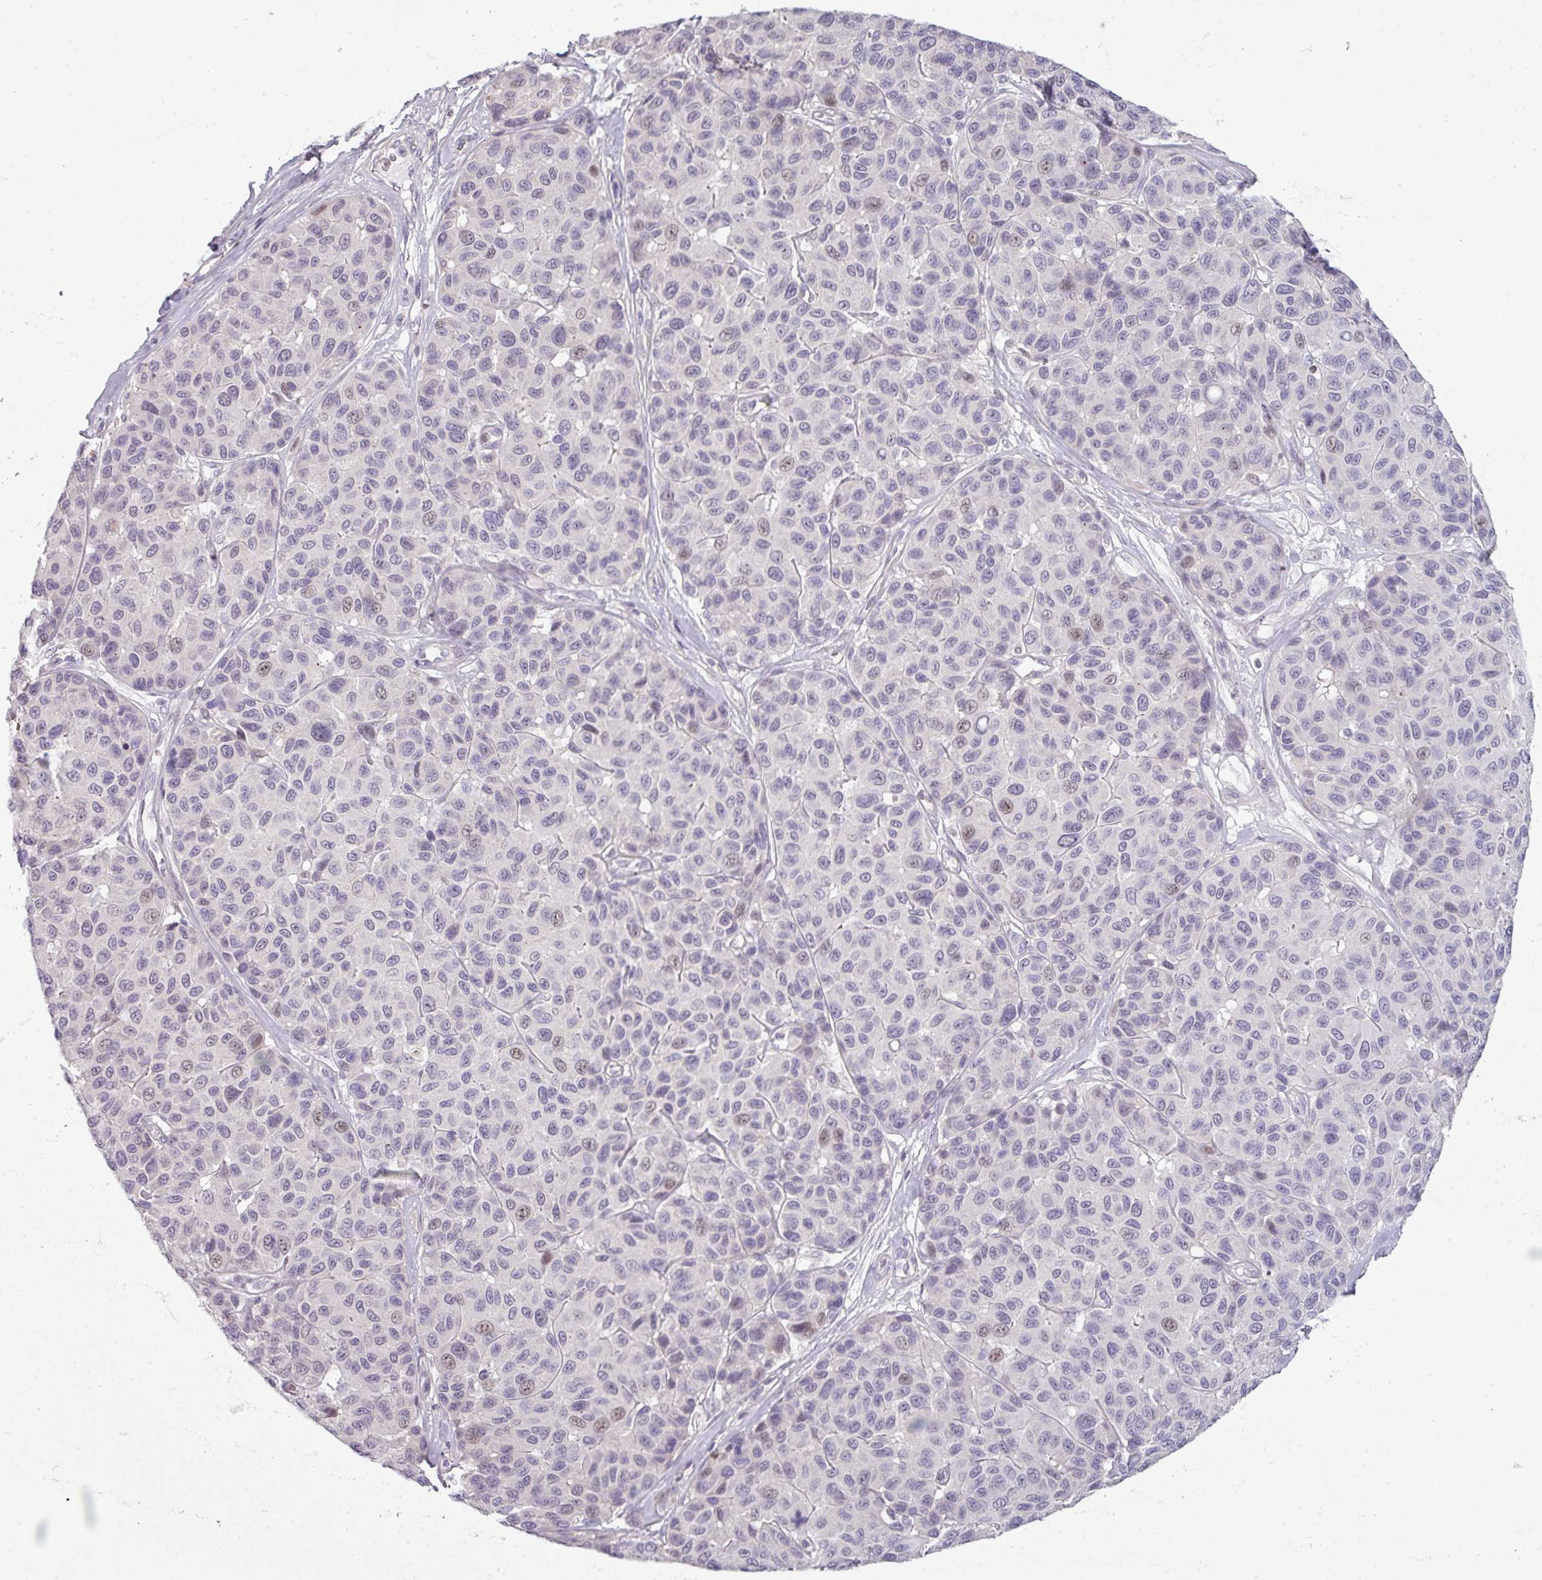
{"staining": {"intensity": "weak", "quantity": "<25%", "location": "nuclear"}, "tissue": "melanoma", "cell_type": "Tumor cells", "image_type": "cancer", "snomed": [{"axis": "morphology", "description": "Malignant melanoma, NOS"}, {"axis": "topography", "description": "Skin"}], "caption": "A micrograph of melanoma stained for a protein exhibits no brown staining in tumor cells. (DAB (3,3'-diaminobenzidine) IHC, high magnification).", "gene": "C2orf16", "patient": {"sex": "female", "age": 66}}